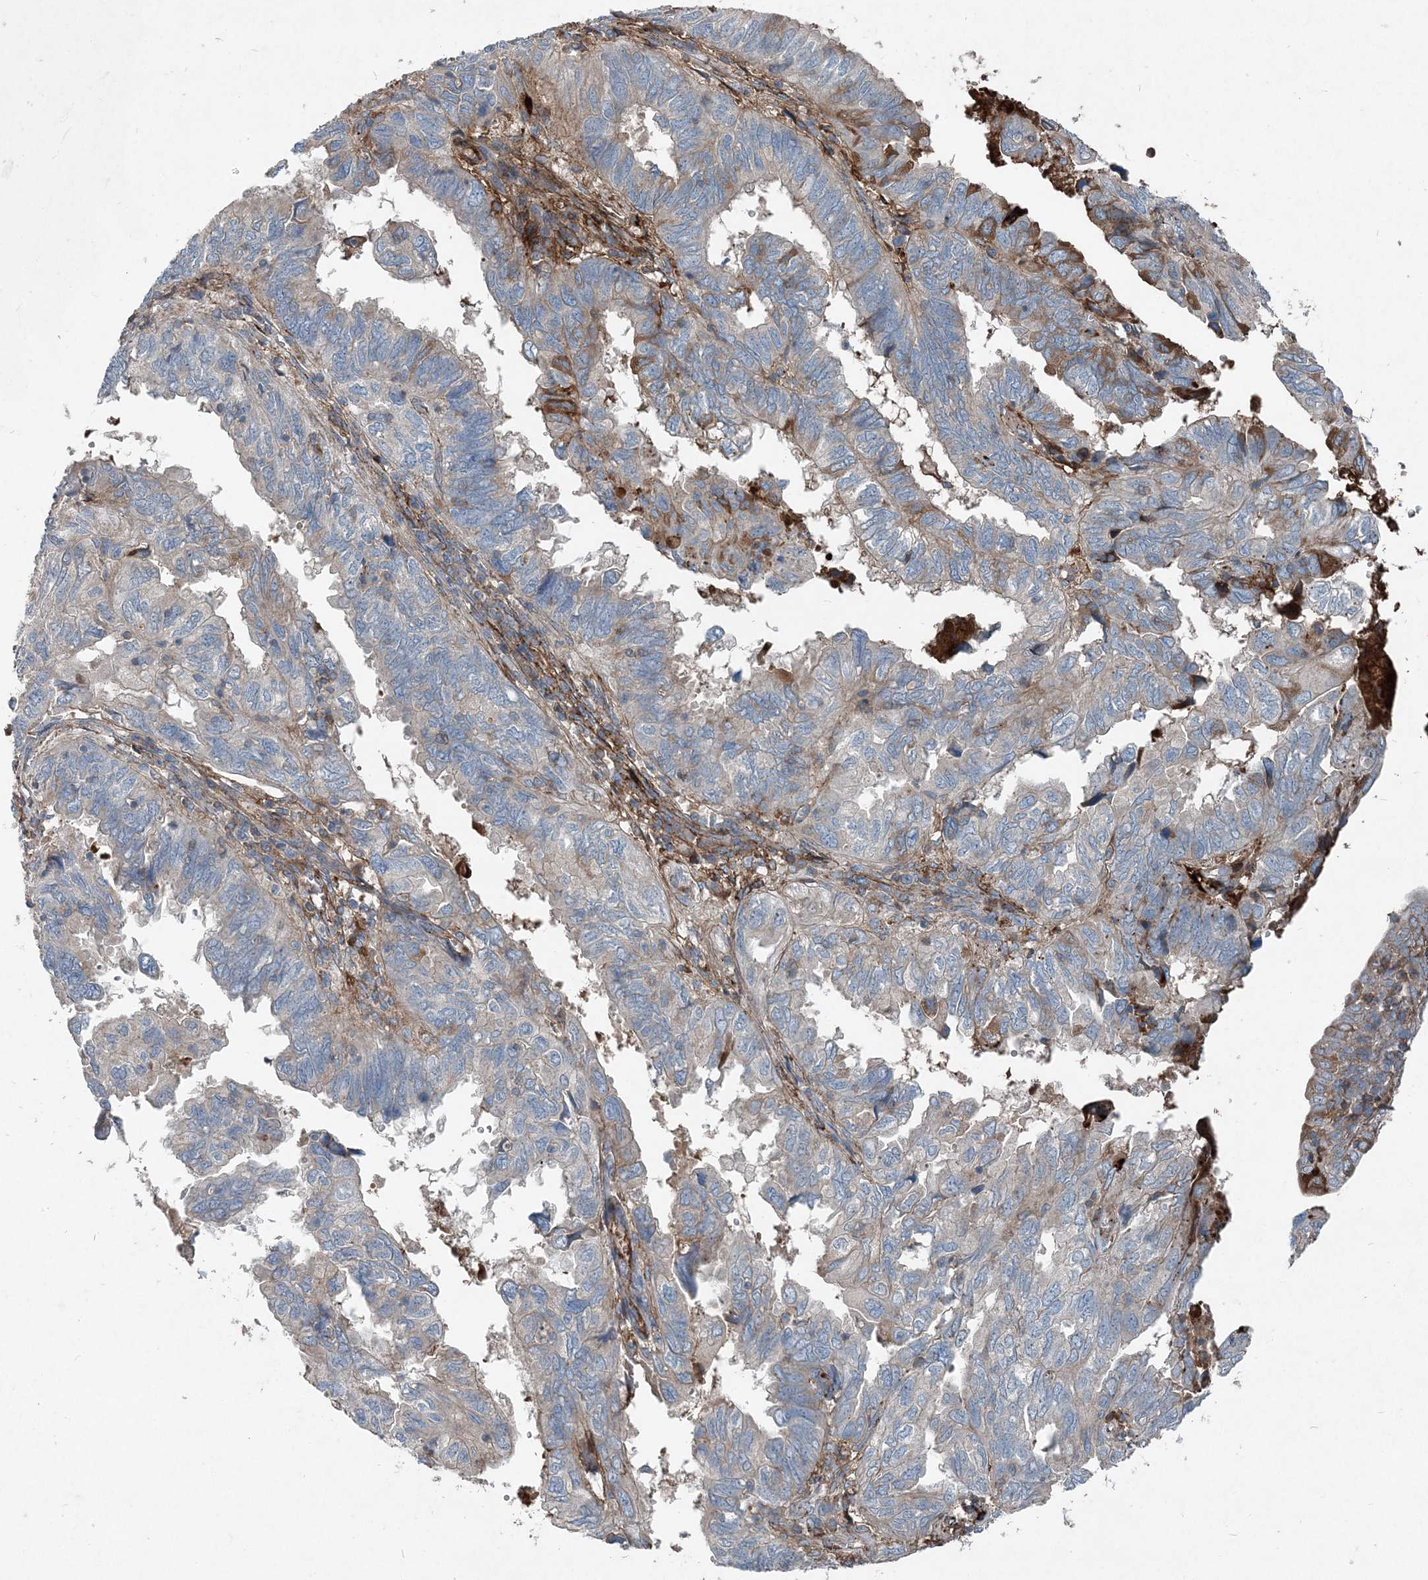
{"staining": {"intensity": "moderate", "quantity": "<25%", "location": "cytoplasmic/membranous"}, "tissue": "endometrial cancer", "cell_type": "Tumor cells", "image_type": "cancer", "snomed": [{"axis": "morphology", "description": "Adenocarcinoma, NOS"}, {"axis": "topography", "description": "Uterus"}], "caption": "IHC (DAB (3,3'-diaminobenzidine)) staining of human endometrial cancer (adenocarcinoma) exhibits moderate cytoplasmic/membranous protein positivity in approximately <25% of tumor cells.", "gene": "ABHD14B", "patient": {"sex": "female", "age": 77}}